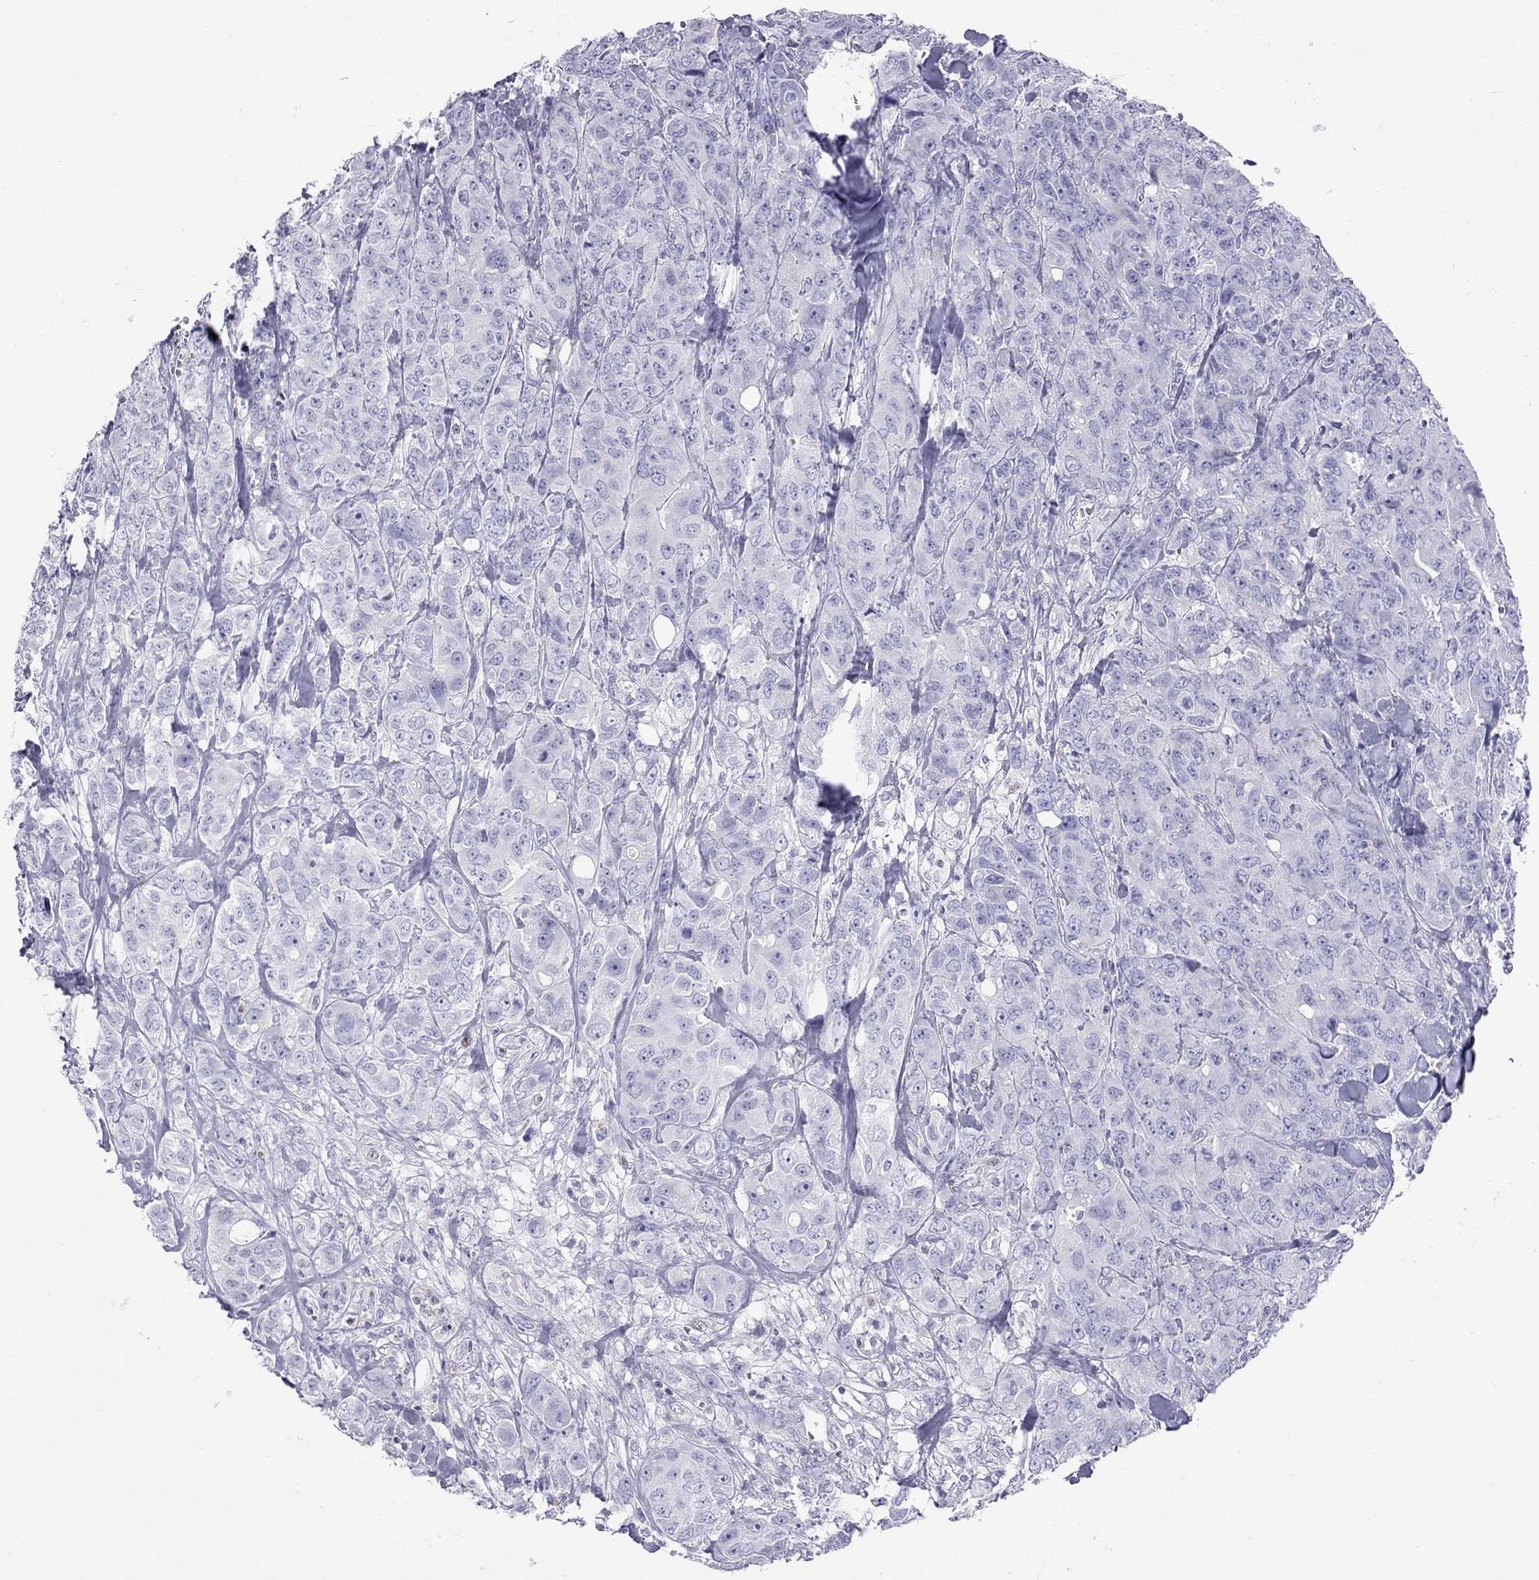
{"staining": {"intensity": "negative", "quantity": "none", "location": "none"}, "tissue": "breast cancer", "cell_type": "Tumor cells", "image_type": "cancer", "snomed": [{"axis": "morphology", "description": "Duct carcinoma"}, {"axis": "topography", "description": "Breast"}], "caption": "Photomicrograph shows no protein expression in tumor cells of invasive ductal carcinoma (breast) tissue.", "gene": "STAG3", "patient": {"sex": "female", "age": 43}}